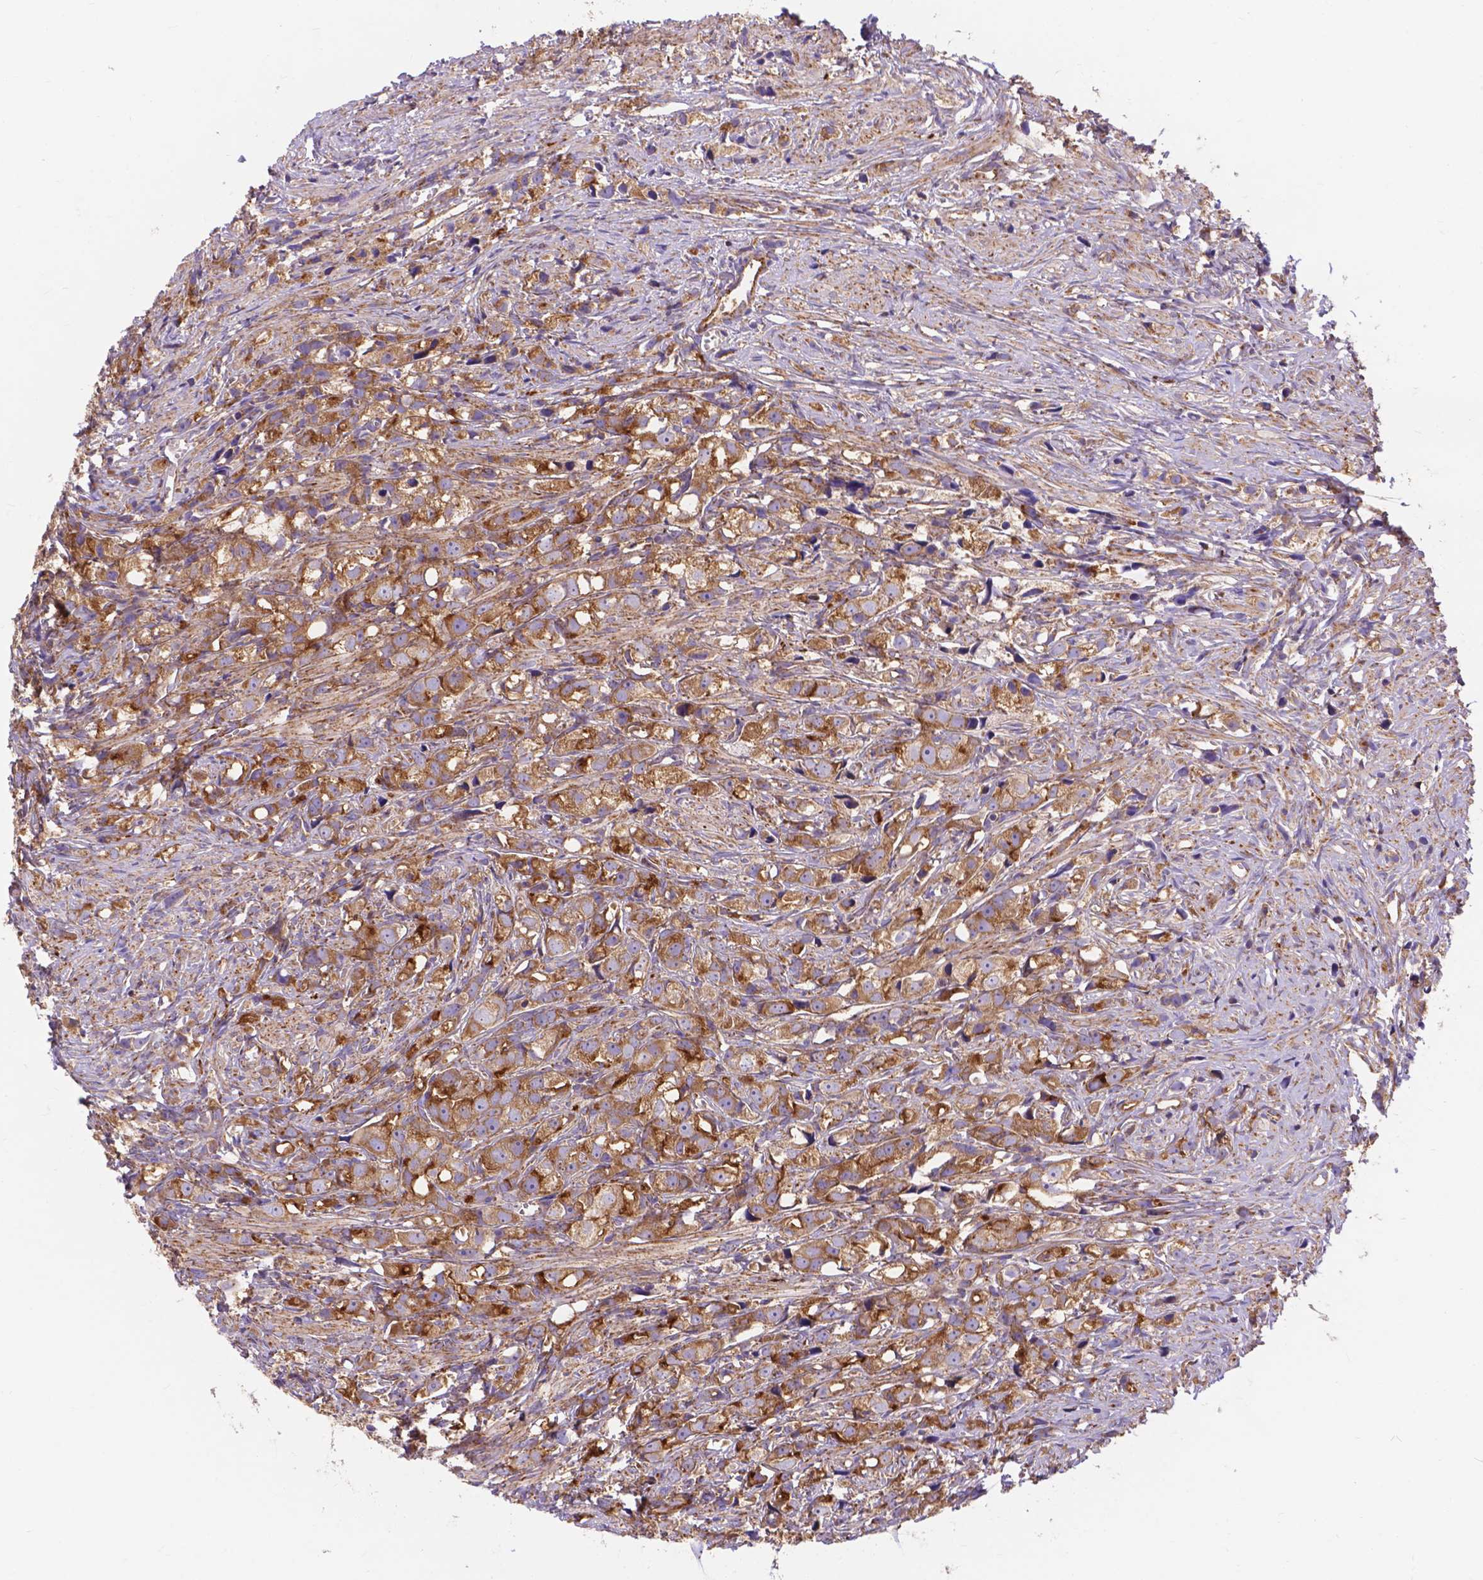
{"staining": {"intensity": "moderate", "quantity": ">75%", "location": "cytoplasmic/membranous"}, "tissue": "prostate cancer", "cell_type": "Tumor cells", "image_type": "cancer", "snomed": [{"axis": "morphology", "description": "Adenocarcinoma, High grade"}, {"axis": "topography", "description": "Prostate"}], "caption": "This image shows immunohistochemistry staining of prostate cancer, with medium moderate cytoplasmic/membranous staining in about >75% of tumor cells.", "gene": "AK3", "patient": {"sex": "male", "age": 75}}